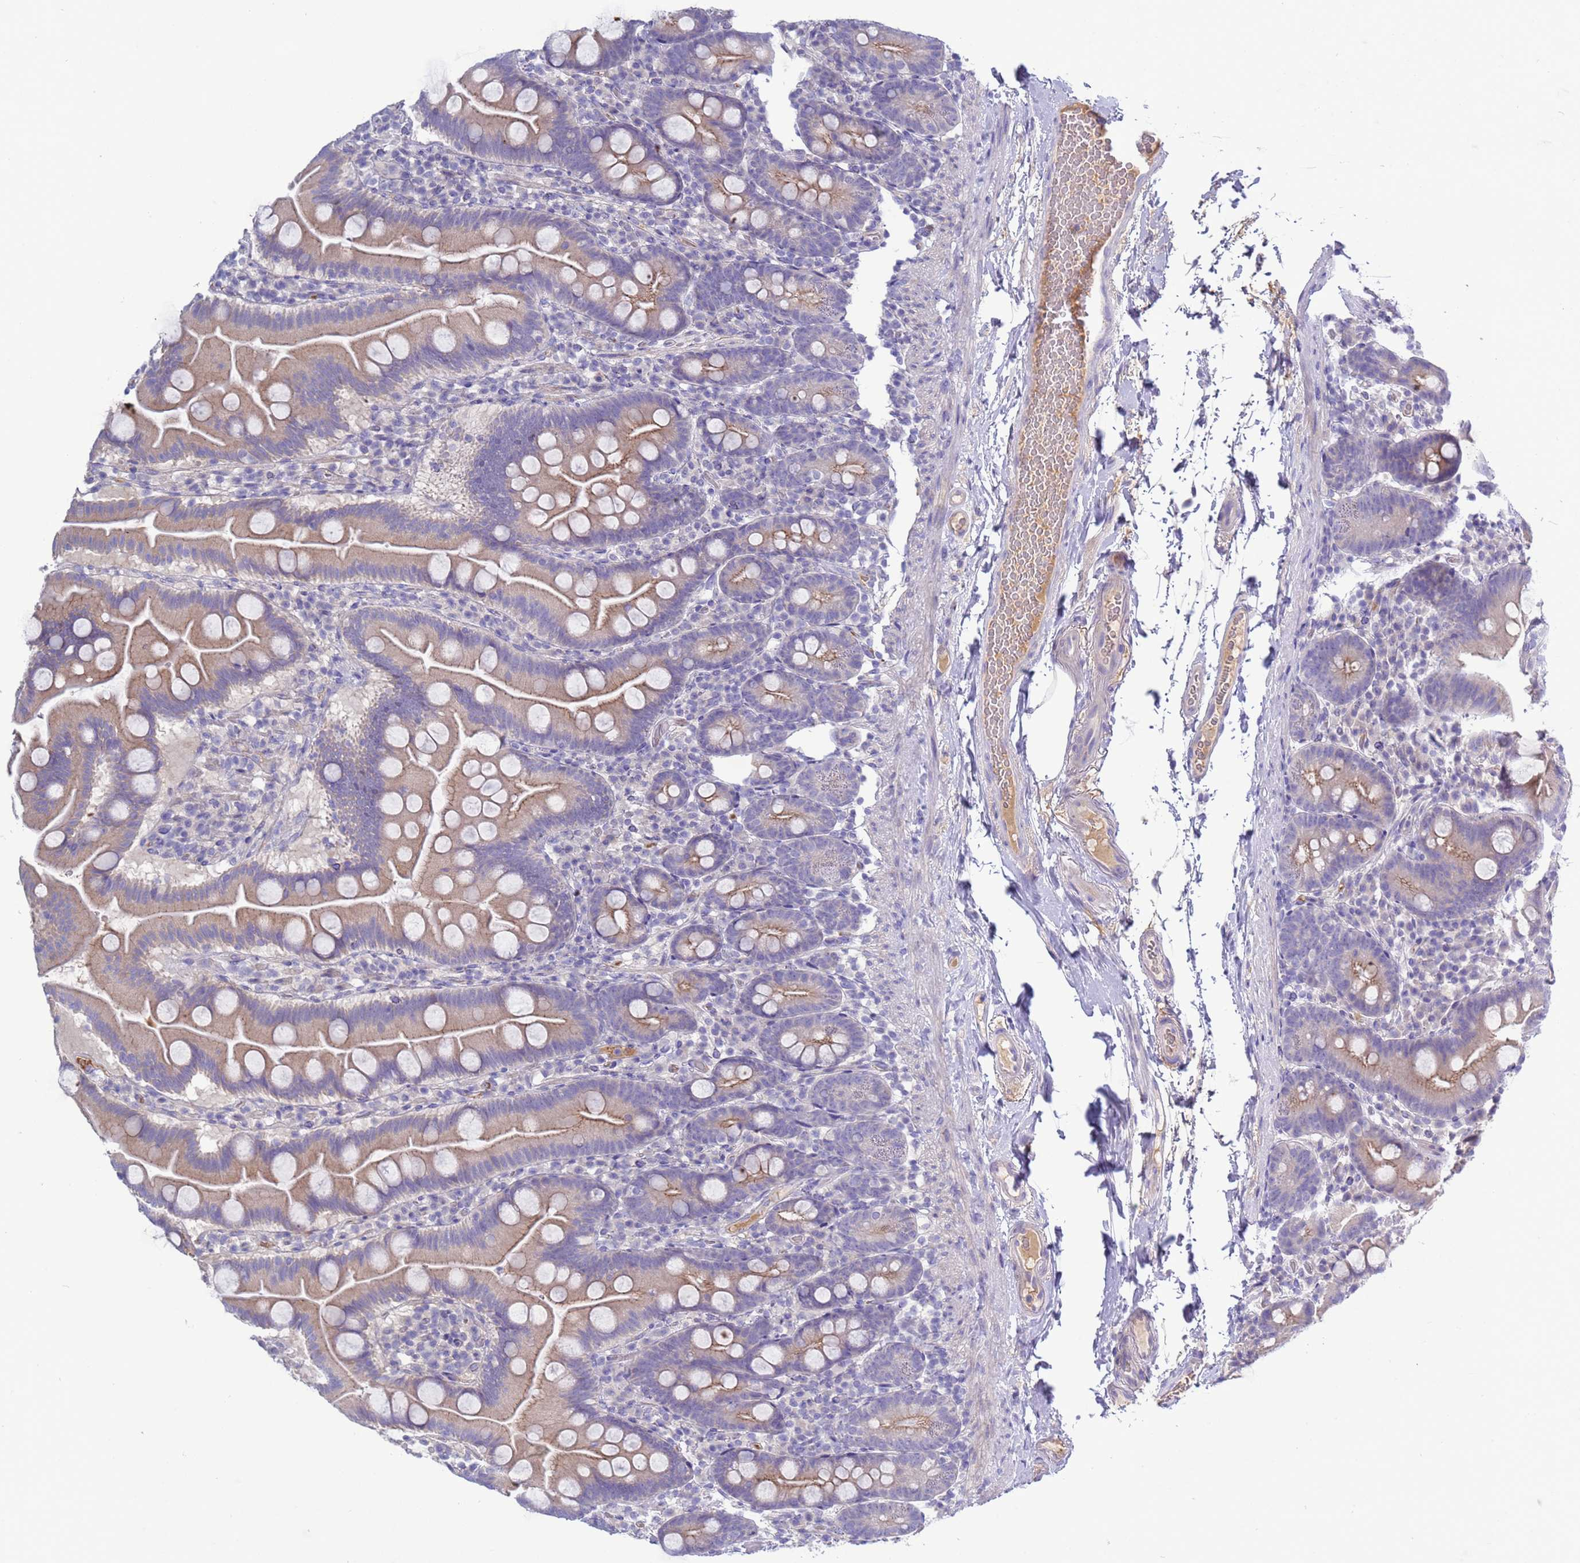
{"staining": {"intensity": "weak", "quantity": ">75%", "location": "cytoplasmic/membranous"}, "tissue": "small intestine", "cell_type": "Glandular cells", "image_type": "normal", "snomed": [{"axis": "morphology", "description": "Normal tissue, NOS"}, {"axis": "topography", "description": "Small intestine"}], "caption": "Immunohistochemistry (DAB (3,3'-diaminobenzidine)) staining of normal human small intestine displays weak cytoplasmic/membranous protein expression in approximately >75% of glandular cells.", "gene": "C4orf46", "patient": {"sex": "female", "age": 68}}